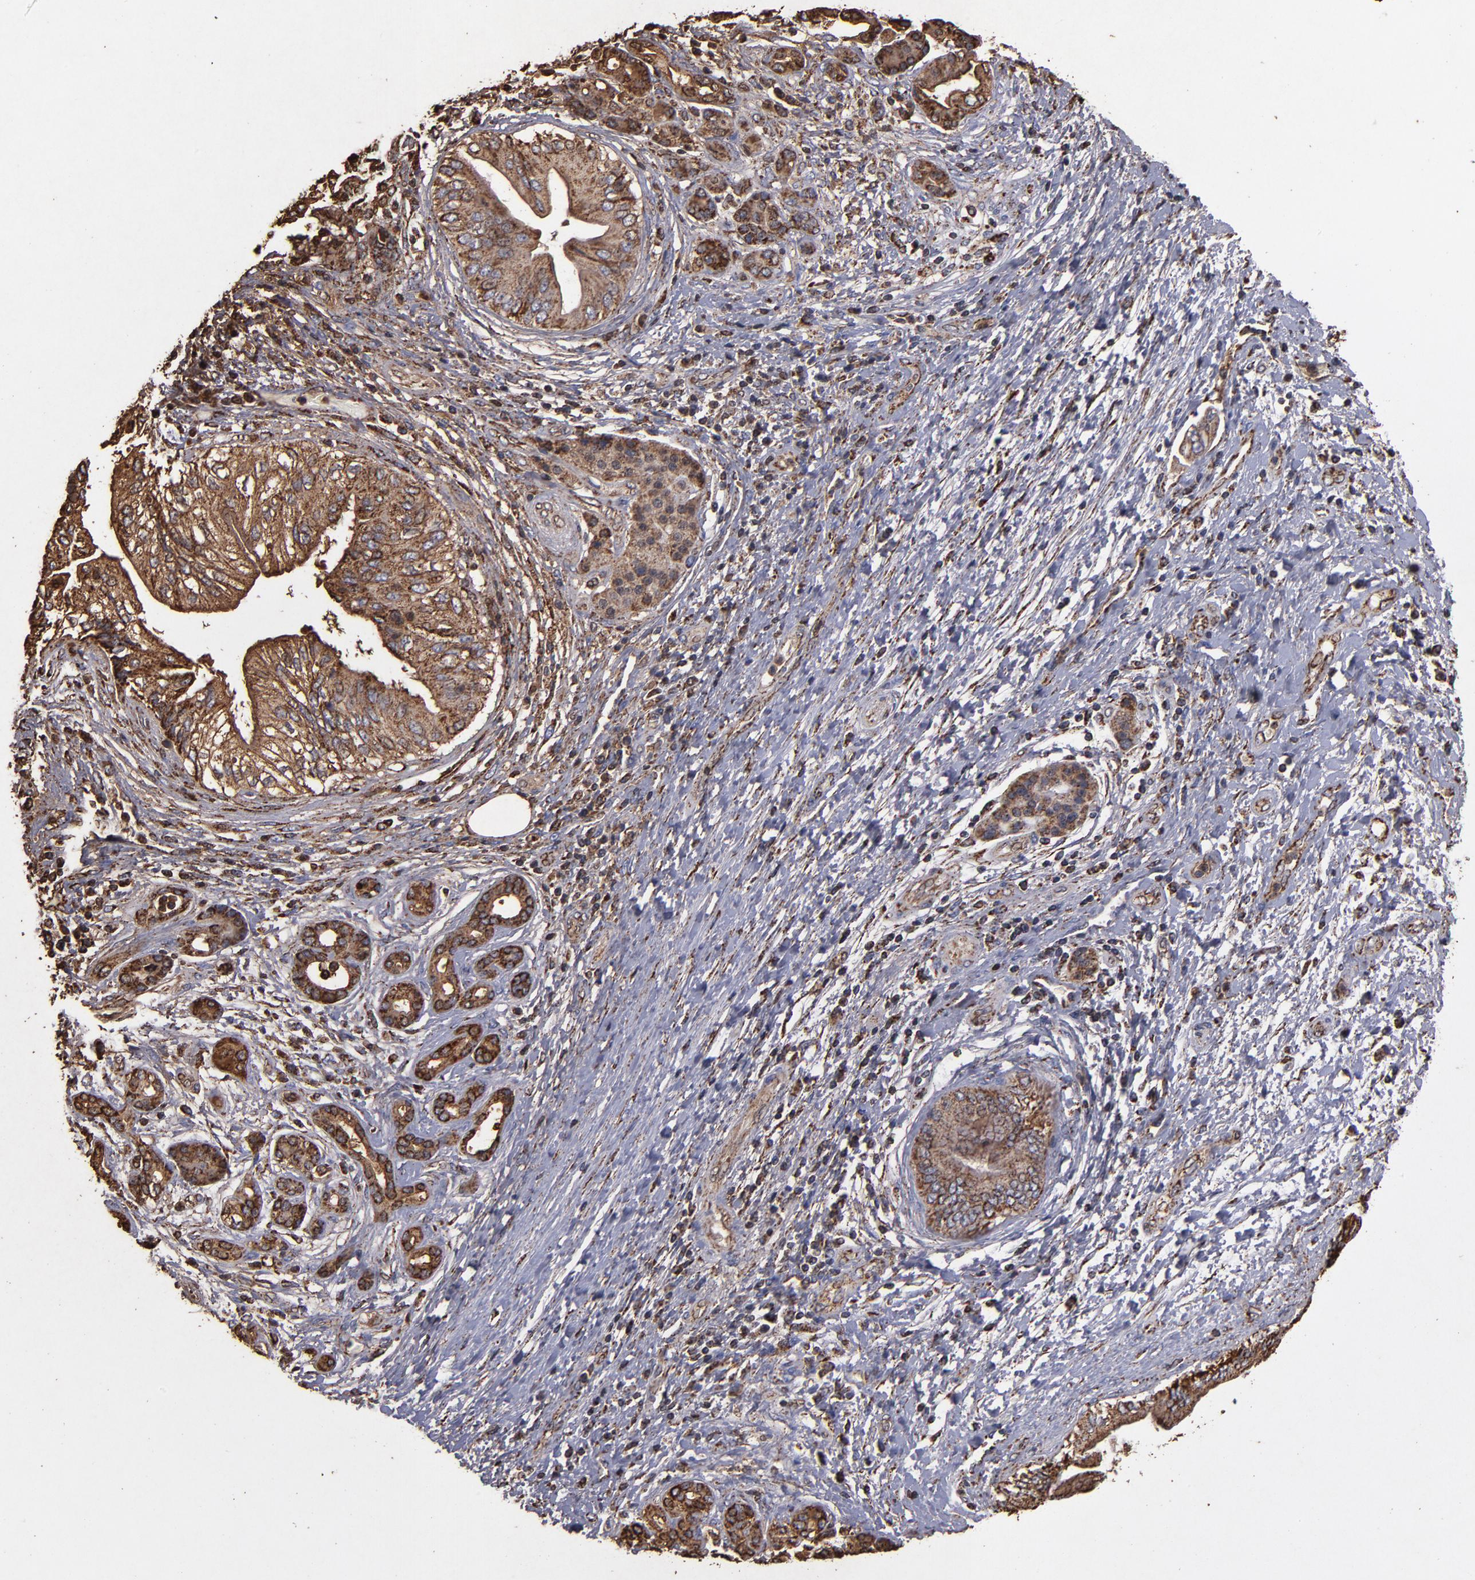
{"staining": {"intensity": "strong", "quantity": ">75%", "location": "cytoplasmic/membranous"}, "tissue": "pancreatic cancer", "cell_type": "Tumor cells", "image_type": "cancer", "snomed": [{"axis": "morphology", "description": "Adenocarcinoma, NOS"}, {"axis": "topography", "description": "Pancreas"}], "caption": "Strong cytoplasmic/membranous expression for a protein is present in about >75% of tumor cells of pancreatic cancer using immunohistochemistry (IHC).", "gene": "SOD2", "patient": {"sex": "female", "age": 70}}